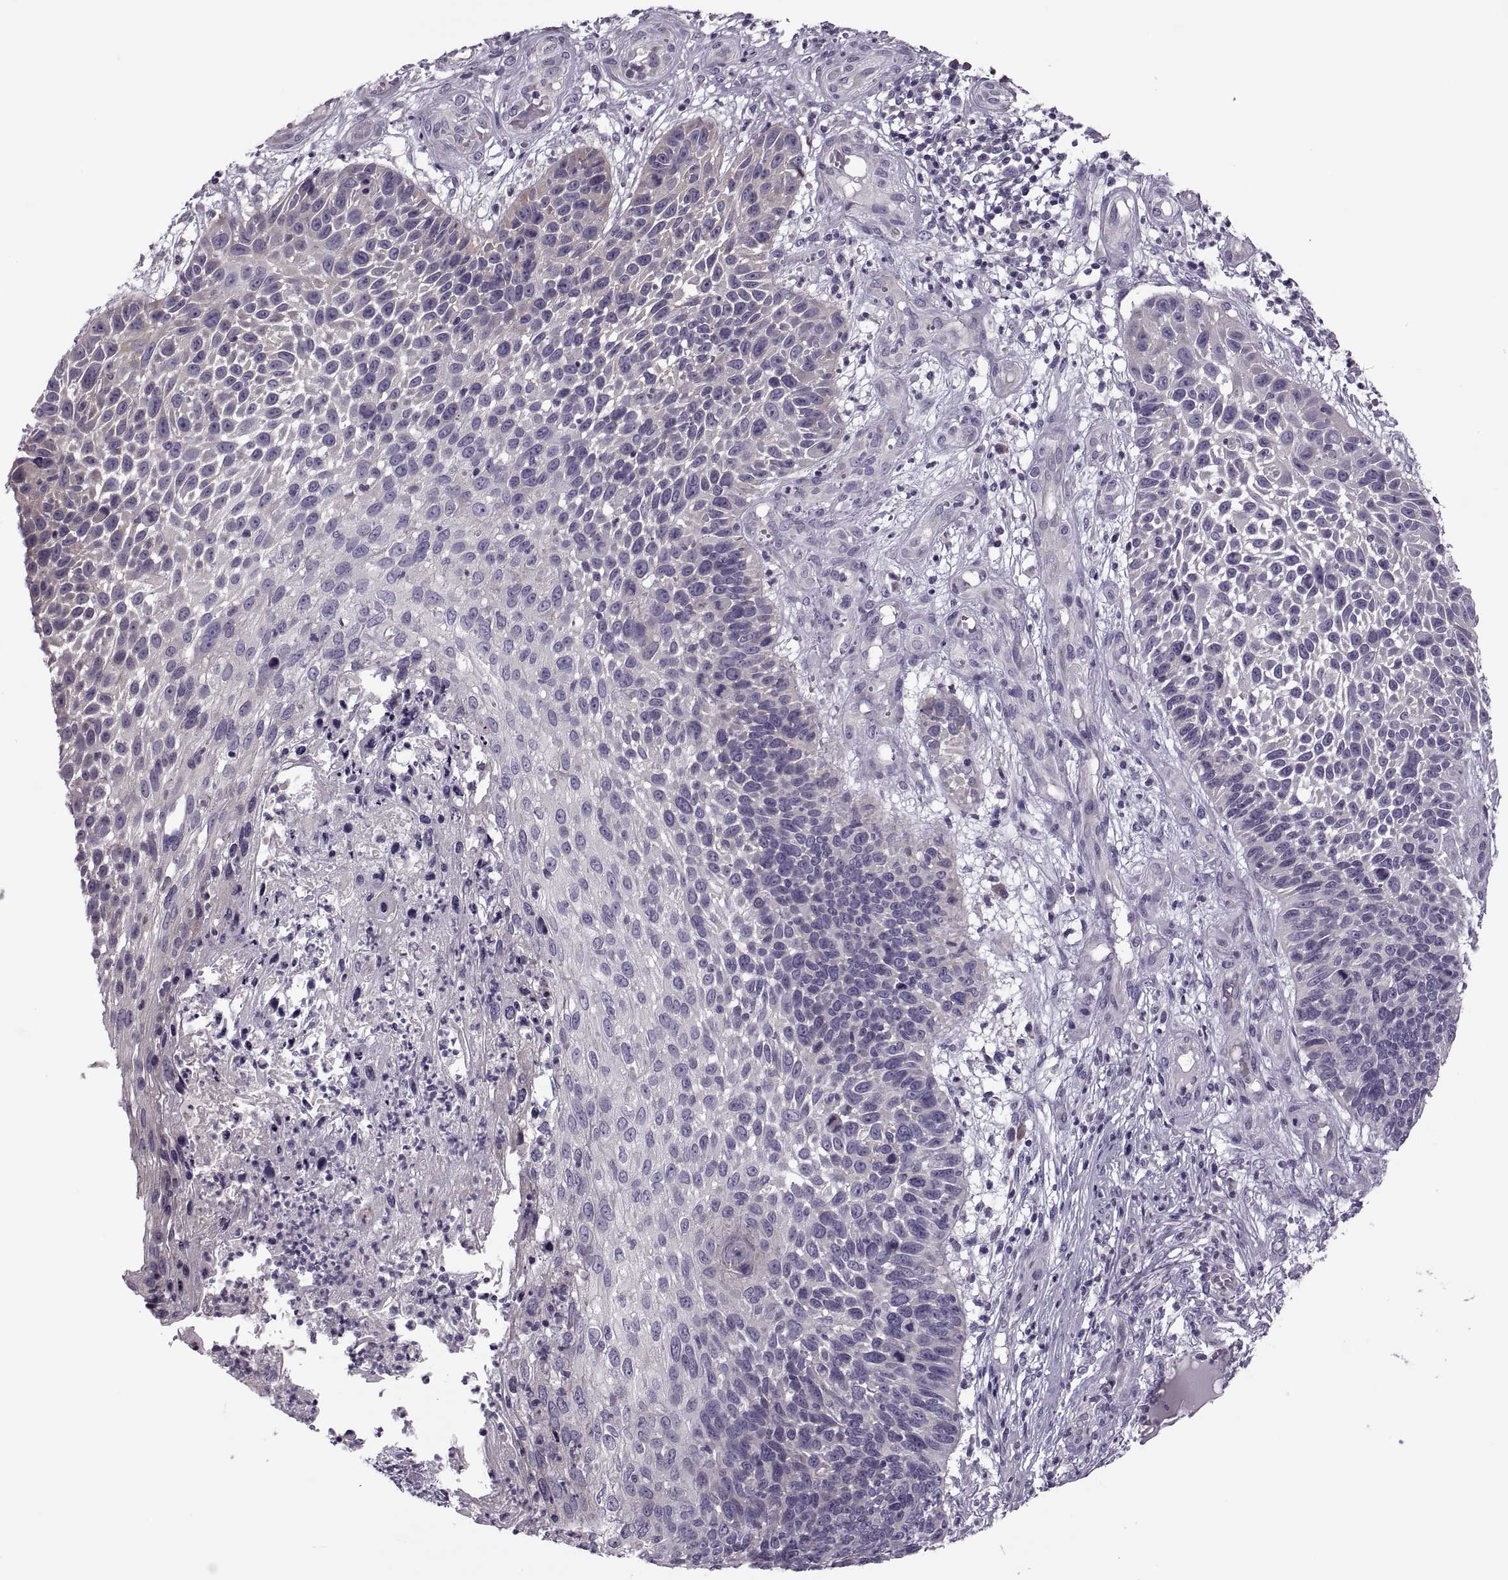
{"staining": {"intensity": "negative", "quantity": "none", "location": "none"}, "tissue": "skin cancer", "cell_type": "Tumor cells", "image_type": "cancer", "snomed": [{"axis": "morphology", "description": "Squamous cell carcinoma, NOS"}, {"axis": "topography", "description": "Skin"}], "caption": "High magnification brightfield microscopy of squamous cell carcinoma (skin) stained with DAB (brown) and counterstained with hematoxylin (blue): tumor cells show no significant staining.", "gene": "PRSS54", "patient": {"sex": "male", "age": 92}}